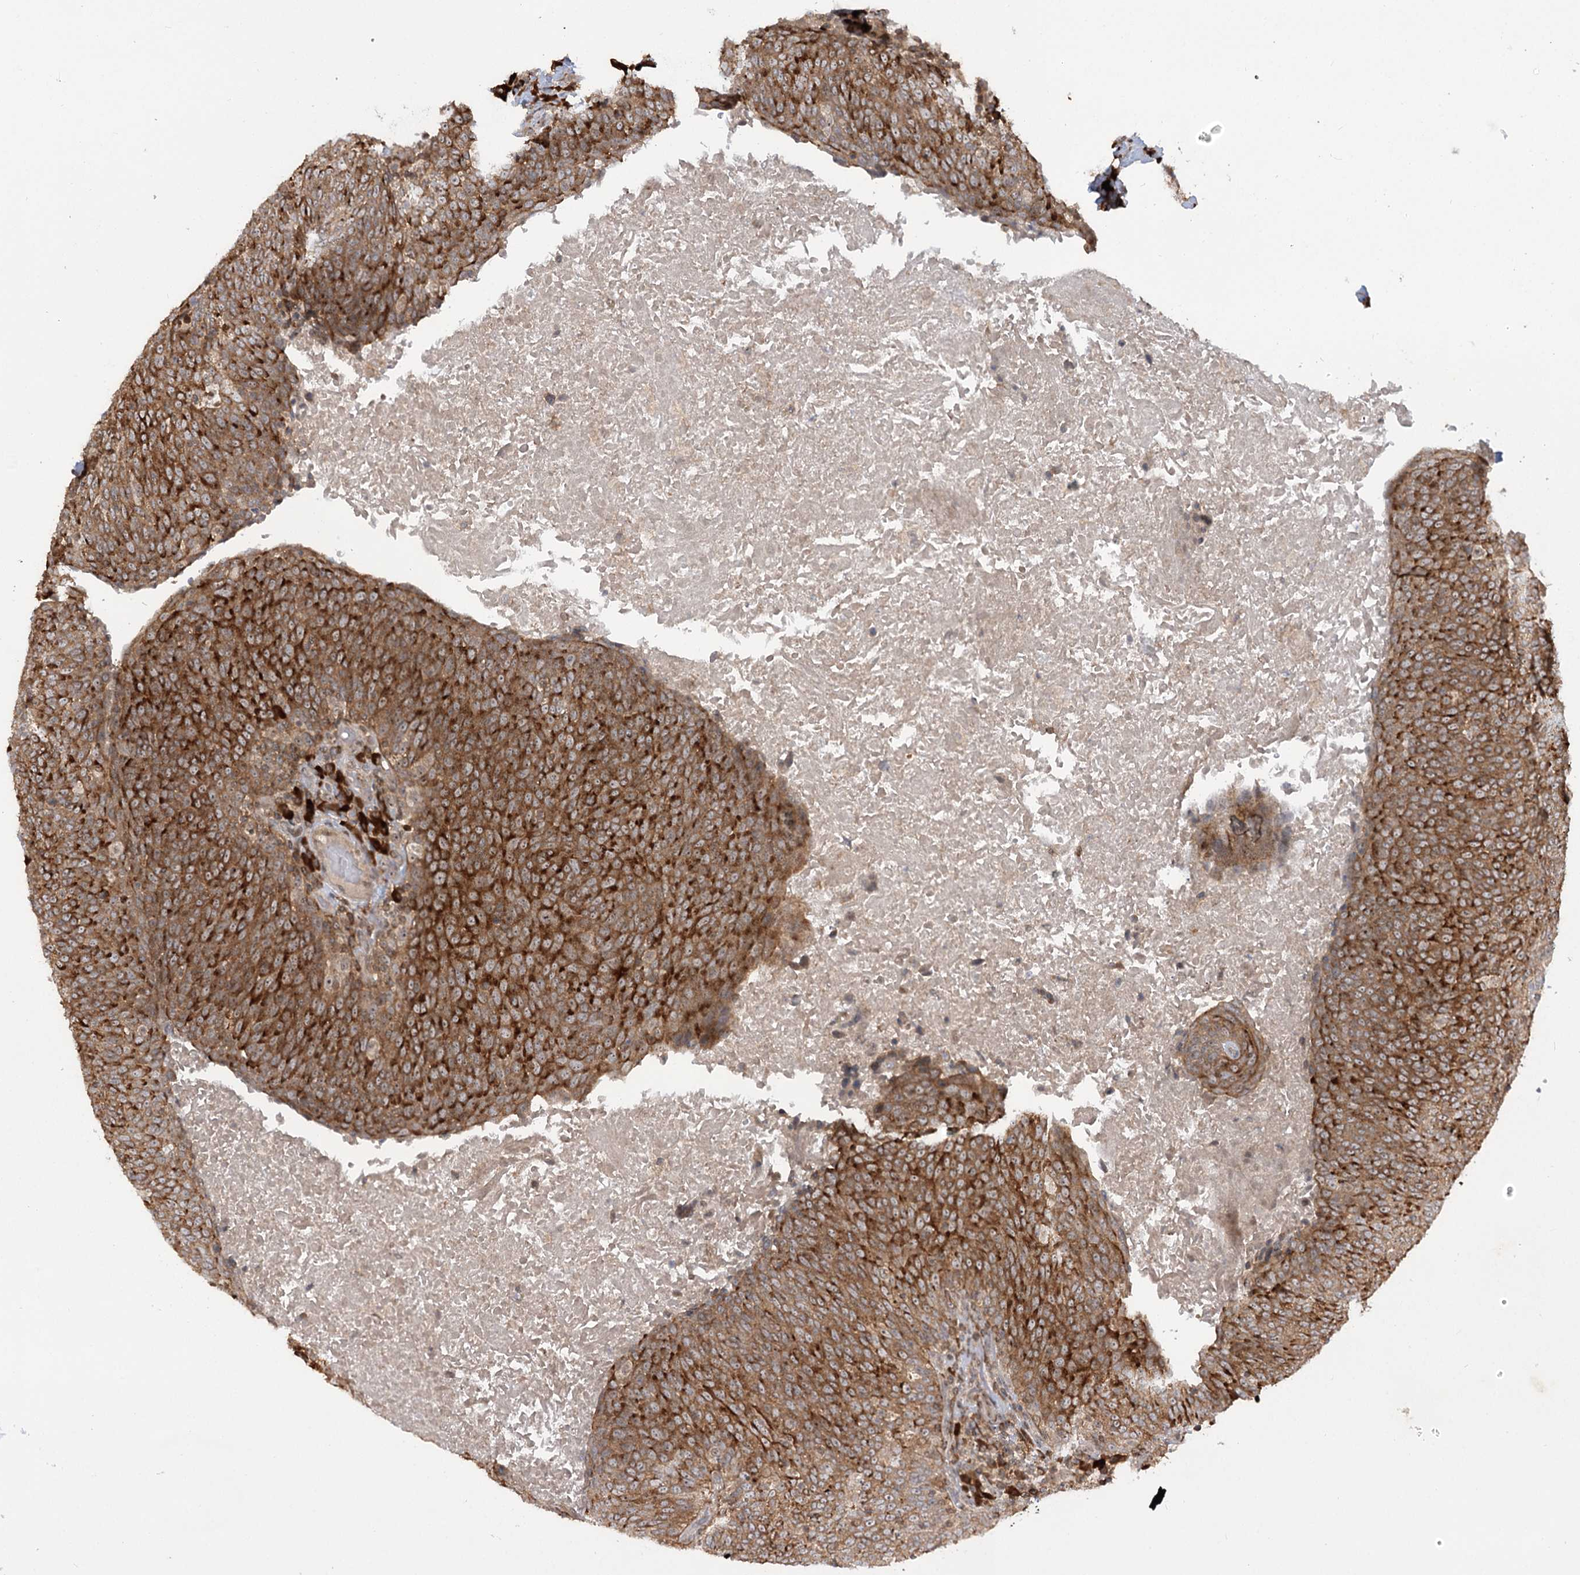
{"staining": {"intensity": "strong", "quantity": ">75%", "location": "cytoplasmic/membranous"}, "tissue": "head and neck cancer", "cell_type": "Tumor cells", "image_type": "cancer", "snomed": [{"axis": "morphology", "description": "Squamous cell carcinoma, NOS"}, {"axis": "morphology", "description": "Squamous cell carcinoma, metastatic, NOS"}, {"axis": "topography", "description": "Lymph node"}, {"axis": "topography", "description": "Head-Neck"}], "caption": "Protein expression analysis of human head and neck cancer reveals strong cytoplasmic/membranous positivity in approximately >75% of tumor cells. The staining is performed using DAB (3,3'-diaminobenzidine) brown chromogen to label protein expression. The nuclei are counter-stained blue using hematoxylin.", "gene": "SYTL1", "patient": {"sex": "male", "age": 62}}